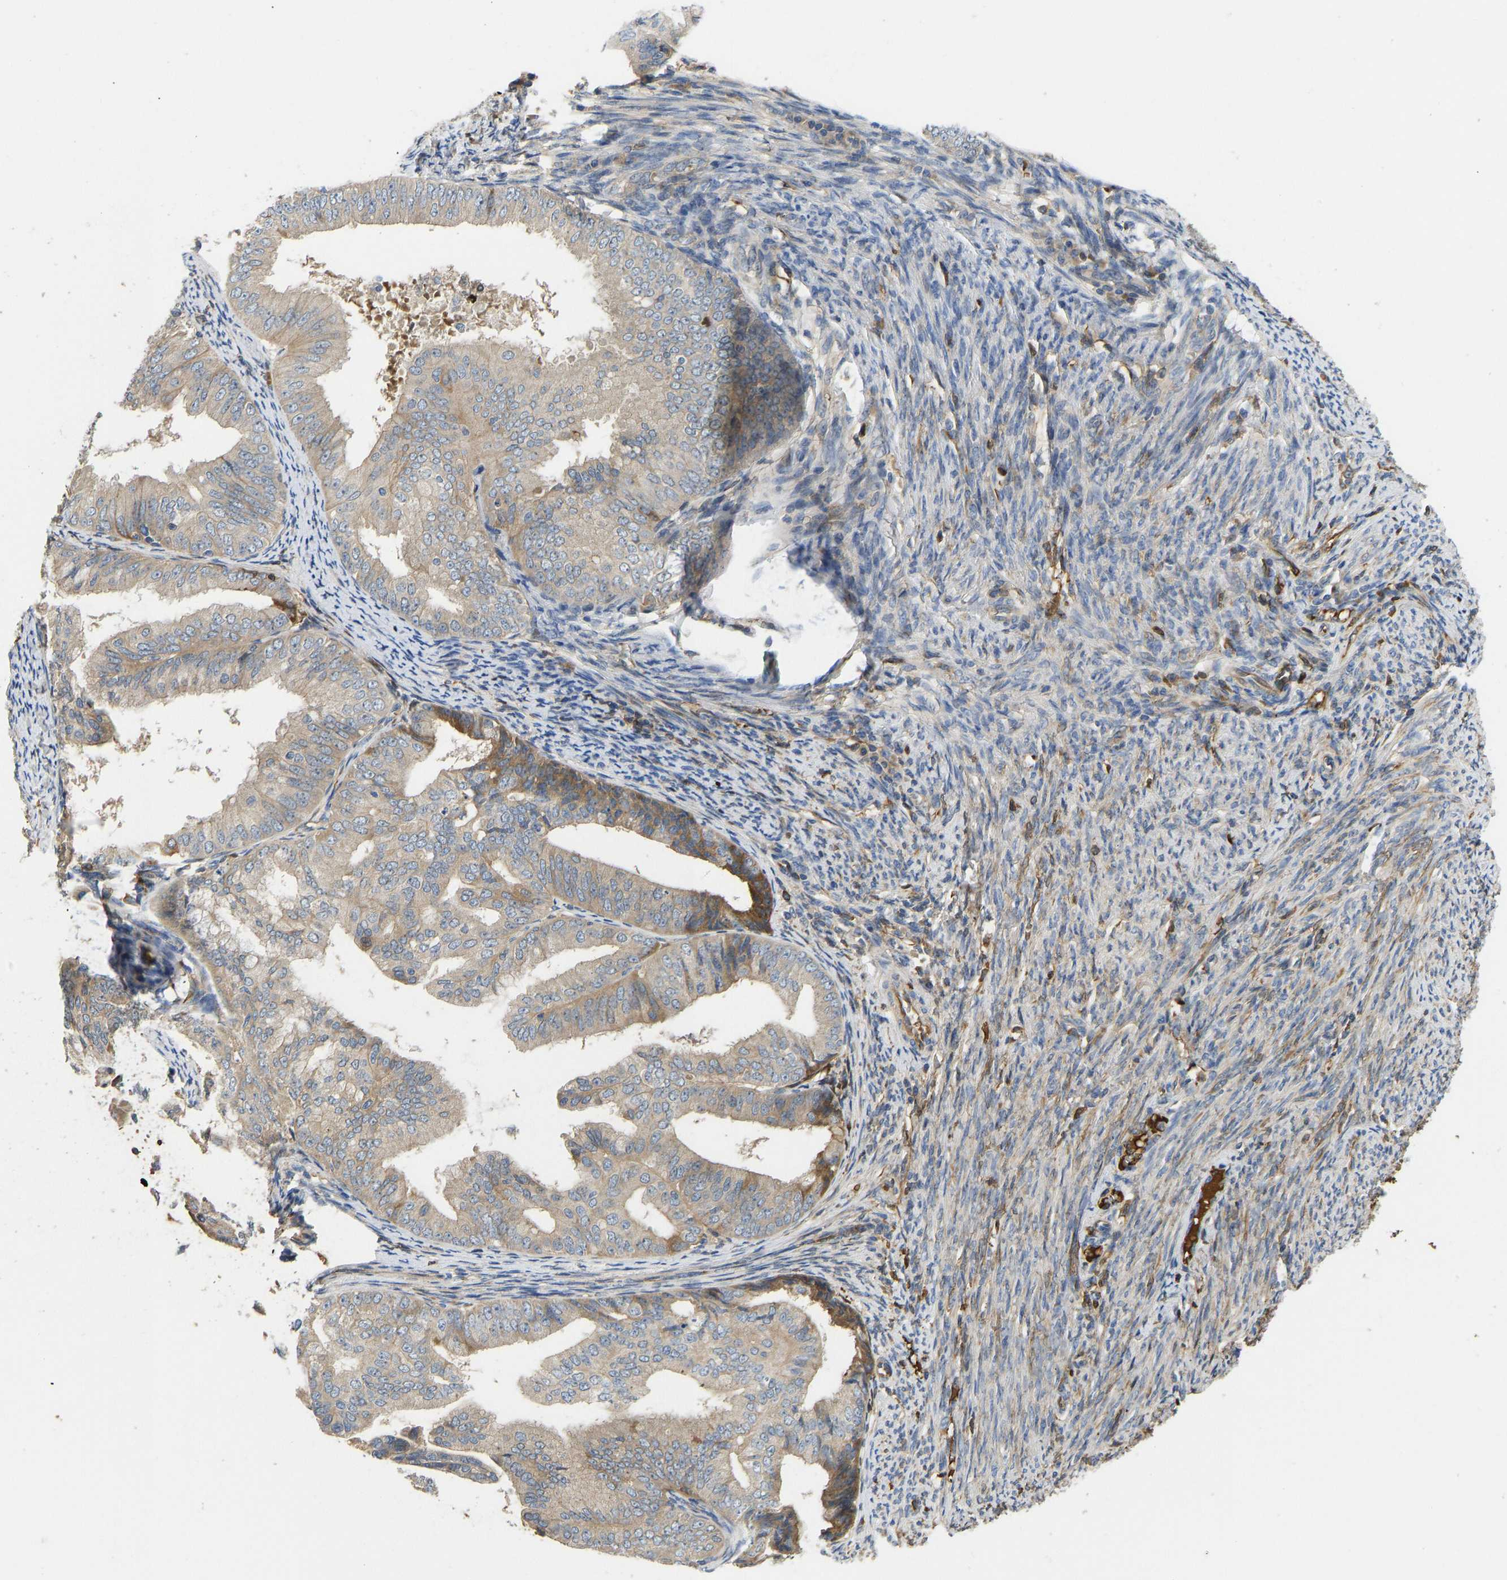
{"staining": {"intensity": "moderate", "quantity": "<25%", "location": "cytoplasmic/membranous"}, "tissue": "endometrial cancer", "cell_type": "Tumor cells", "image_type": "cancer", "snomed": [{"axis": "morphology", "description": "Adenocarcinoma, NOS"}, {"axis": "topography", "description": "Endometrium"}], "caption": "There is low levels of moderate cytoplasmic/membranous staining in tumor cells of adenocarcinoma (endometrial), as demonstrated by immunohistochemical staining (brown color).", "gene": "VCPKMT", "patient": {"sex": "female", "age": 63}}